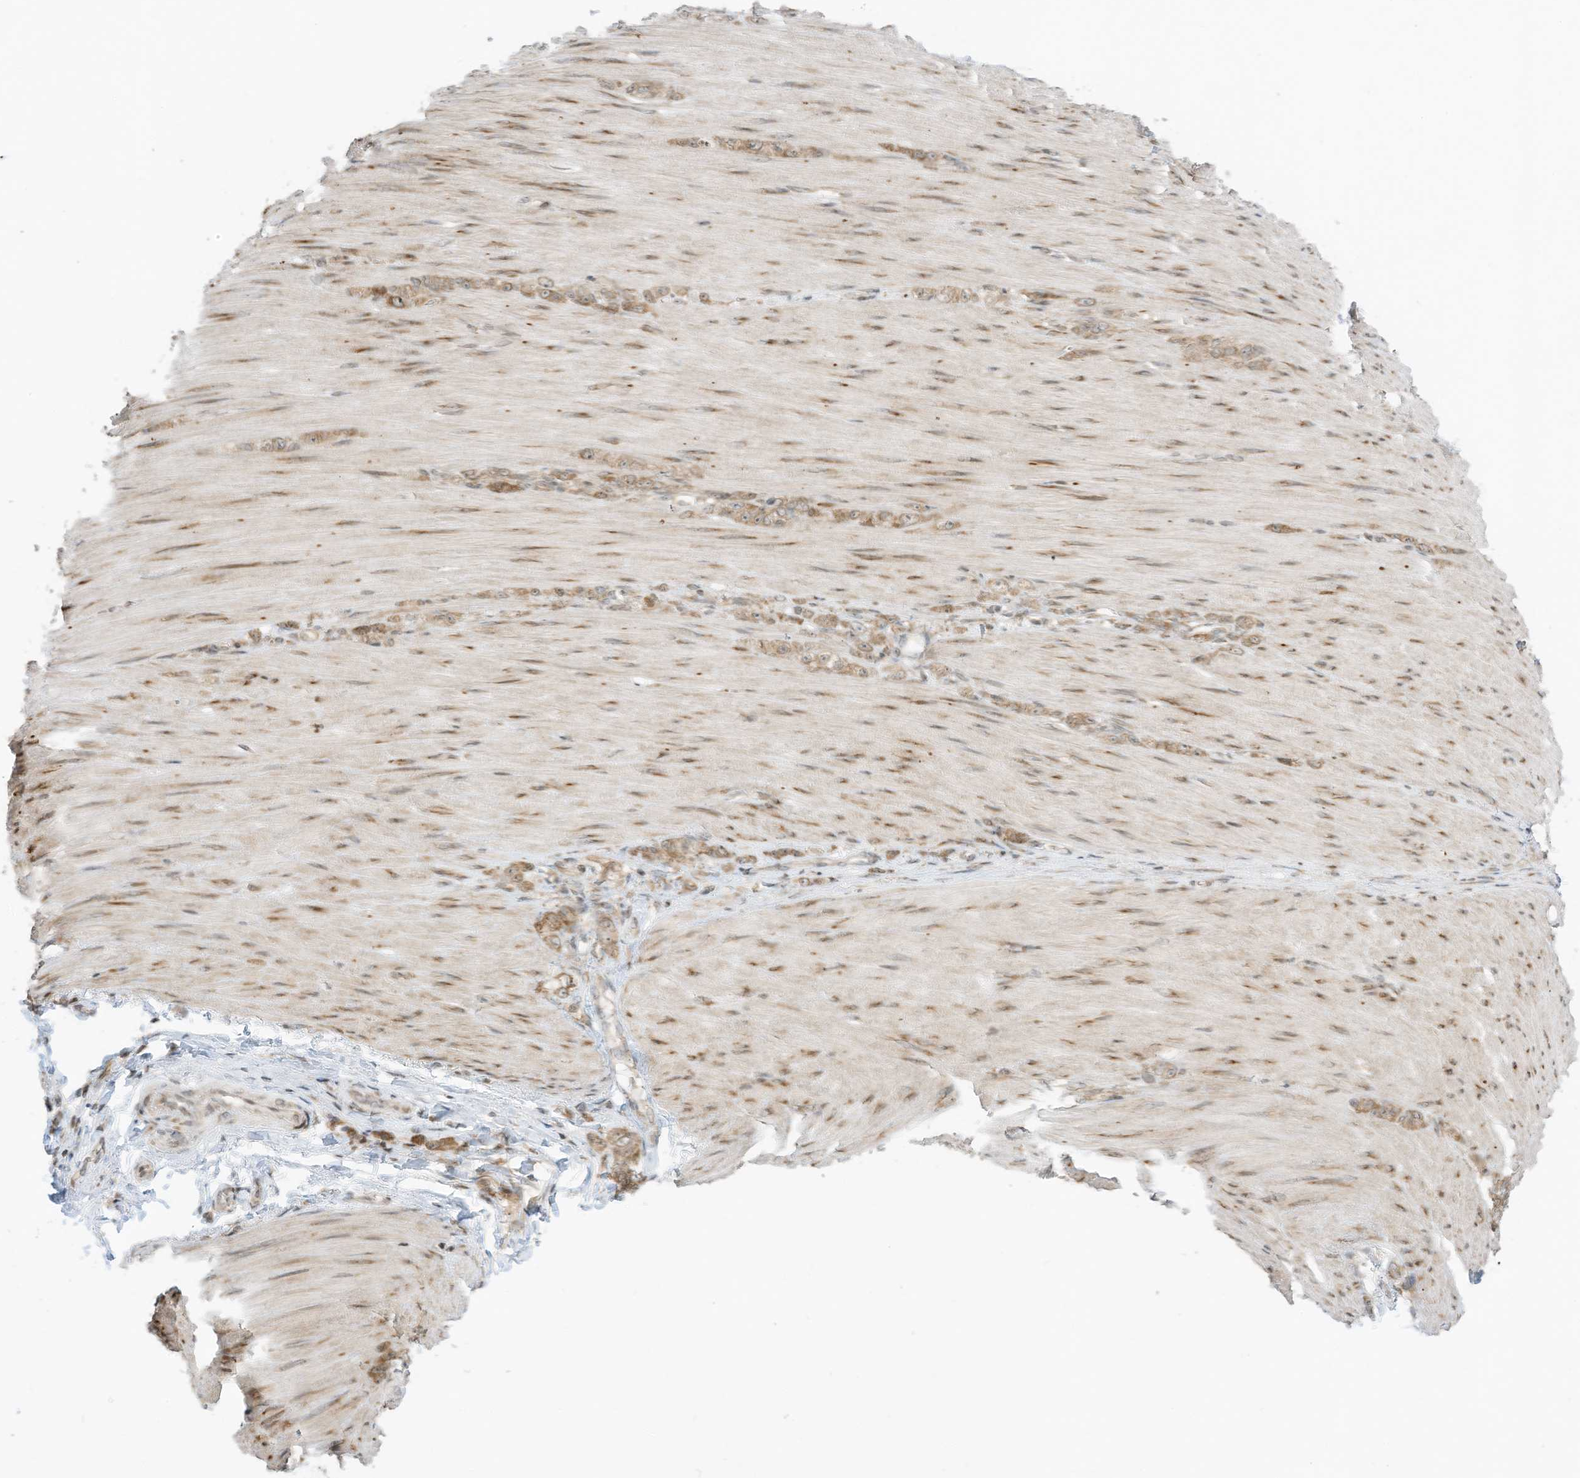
{"staining": {"intensity": "weak", "quantity": ">75%", "location": "cytoplasmic/membranous"}, "tissue": "stomach cancer", "cell_type": "Tumor cells", "image_type": "cancer", "snomed": [{"axis": "morphology", "description": "Normal tissue, NOS"}, {"axis": "morphology", "description": "Adenocarcinoma, NOS"}, {"axis": "topography", "description": "Stomach"}], "caption": "Immunohistochemistry (IHC) of human stomach cancer (adenocarcinoma) exhibits low levels of weak cytoplasmic/membranous positivity in approximately >75% of tumor cells. (DAB (3,3'-diaminobenzidine) IHC with brightfield microscopy, high magnification).", "gene": "EDF1", "patient": {"sex": "male", "age": 82}}